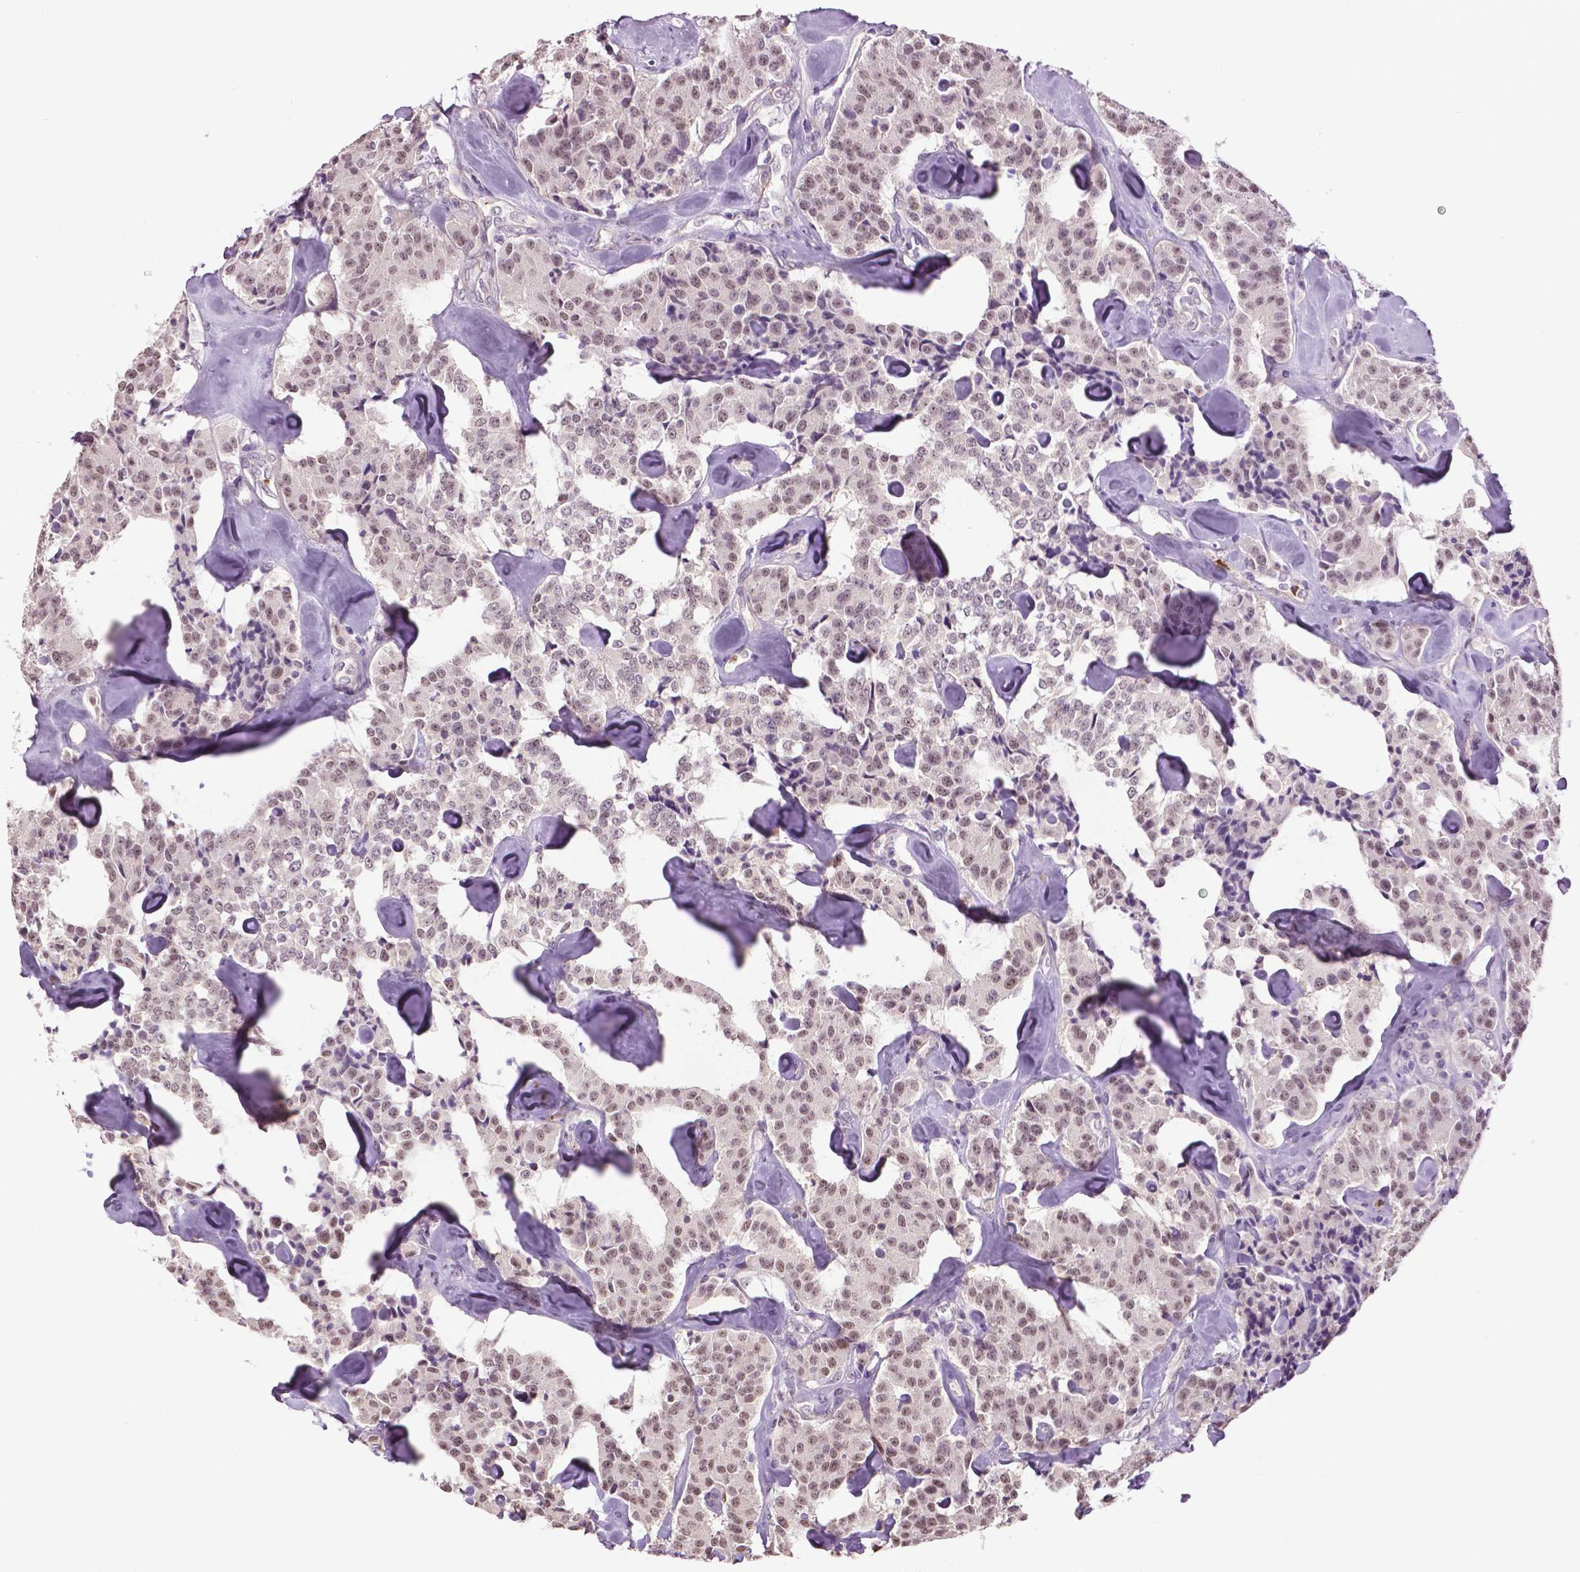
{"staining": {"intensity": "weak", "quantity": ">75%", "location": "nuclear"}, "tissue": "carcinoid", "cell_type": "Tumor cells", "image_type": "cancer", "snomed": [{"axis": "morphology", "description": "Carcinoid, malignant, NOS"}, {"axis": "topography", "description": "Pancreas"}], "caption": "Human malignant carcinoid stained for a protein (brown) shows weak nuclear positive expression in approximately >75% of tumor cells.", "gene": "PTPN5", "patient": {"sex": "male", "age": 41}}